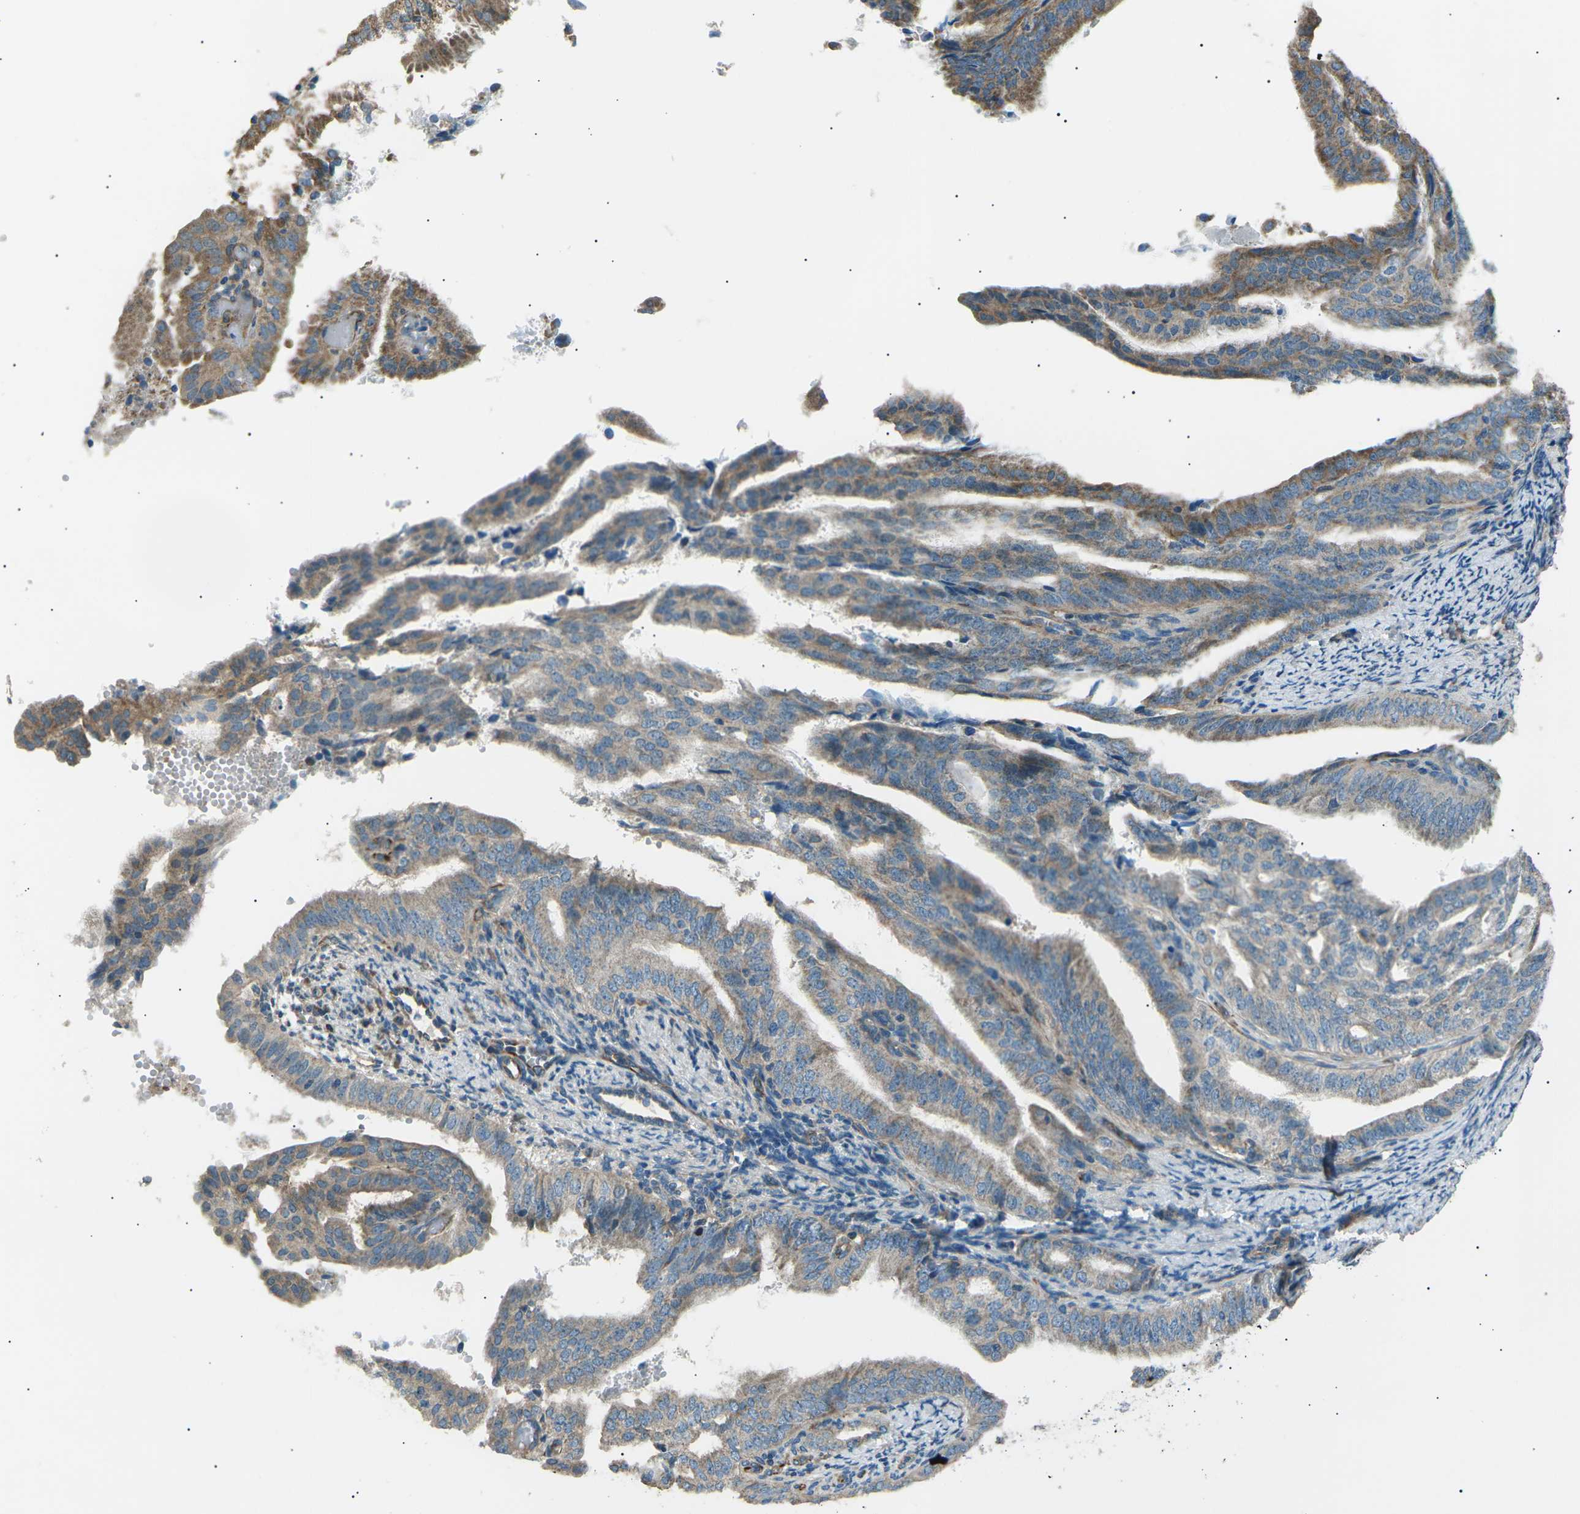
{"staining": {"intensity": "weak", "quantity": ">75%", "location": "cytoplasmic/membranous"}, "tissue": "endometrial cancer", "cell_type": "Tumor cells", "image_type": "cancer", "snomed": [{"axis": "morphology", "description": "Adenocarcinoma, NOS"}, {"axis": "topography", "description": "Endometrium"}], "caption": "Brown immunohistochemical staining in human endometrial adenocarcinoma demonstrates weak cytoplasmic/membranous staining in about >75% of tumor cells. (brown staining indicates protein expression, while blue staining denotes nuclei).", "gene": "SLK", "patient": {"sex": "female", "age": 58}}